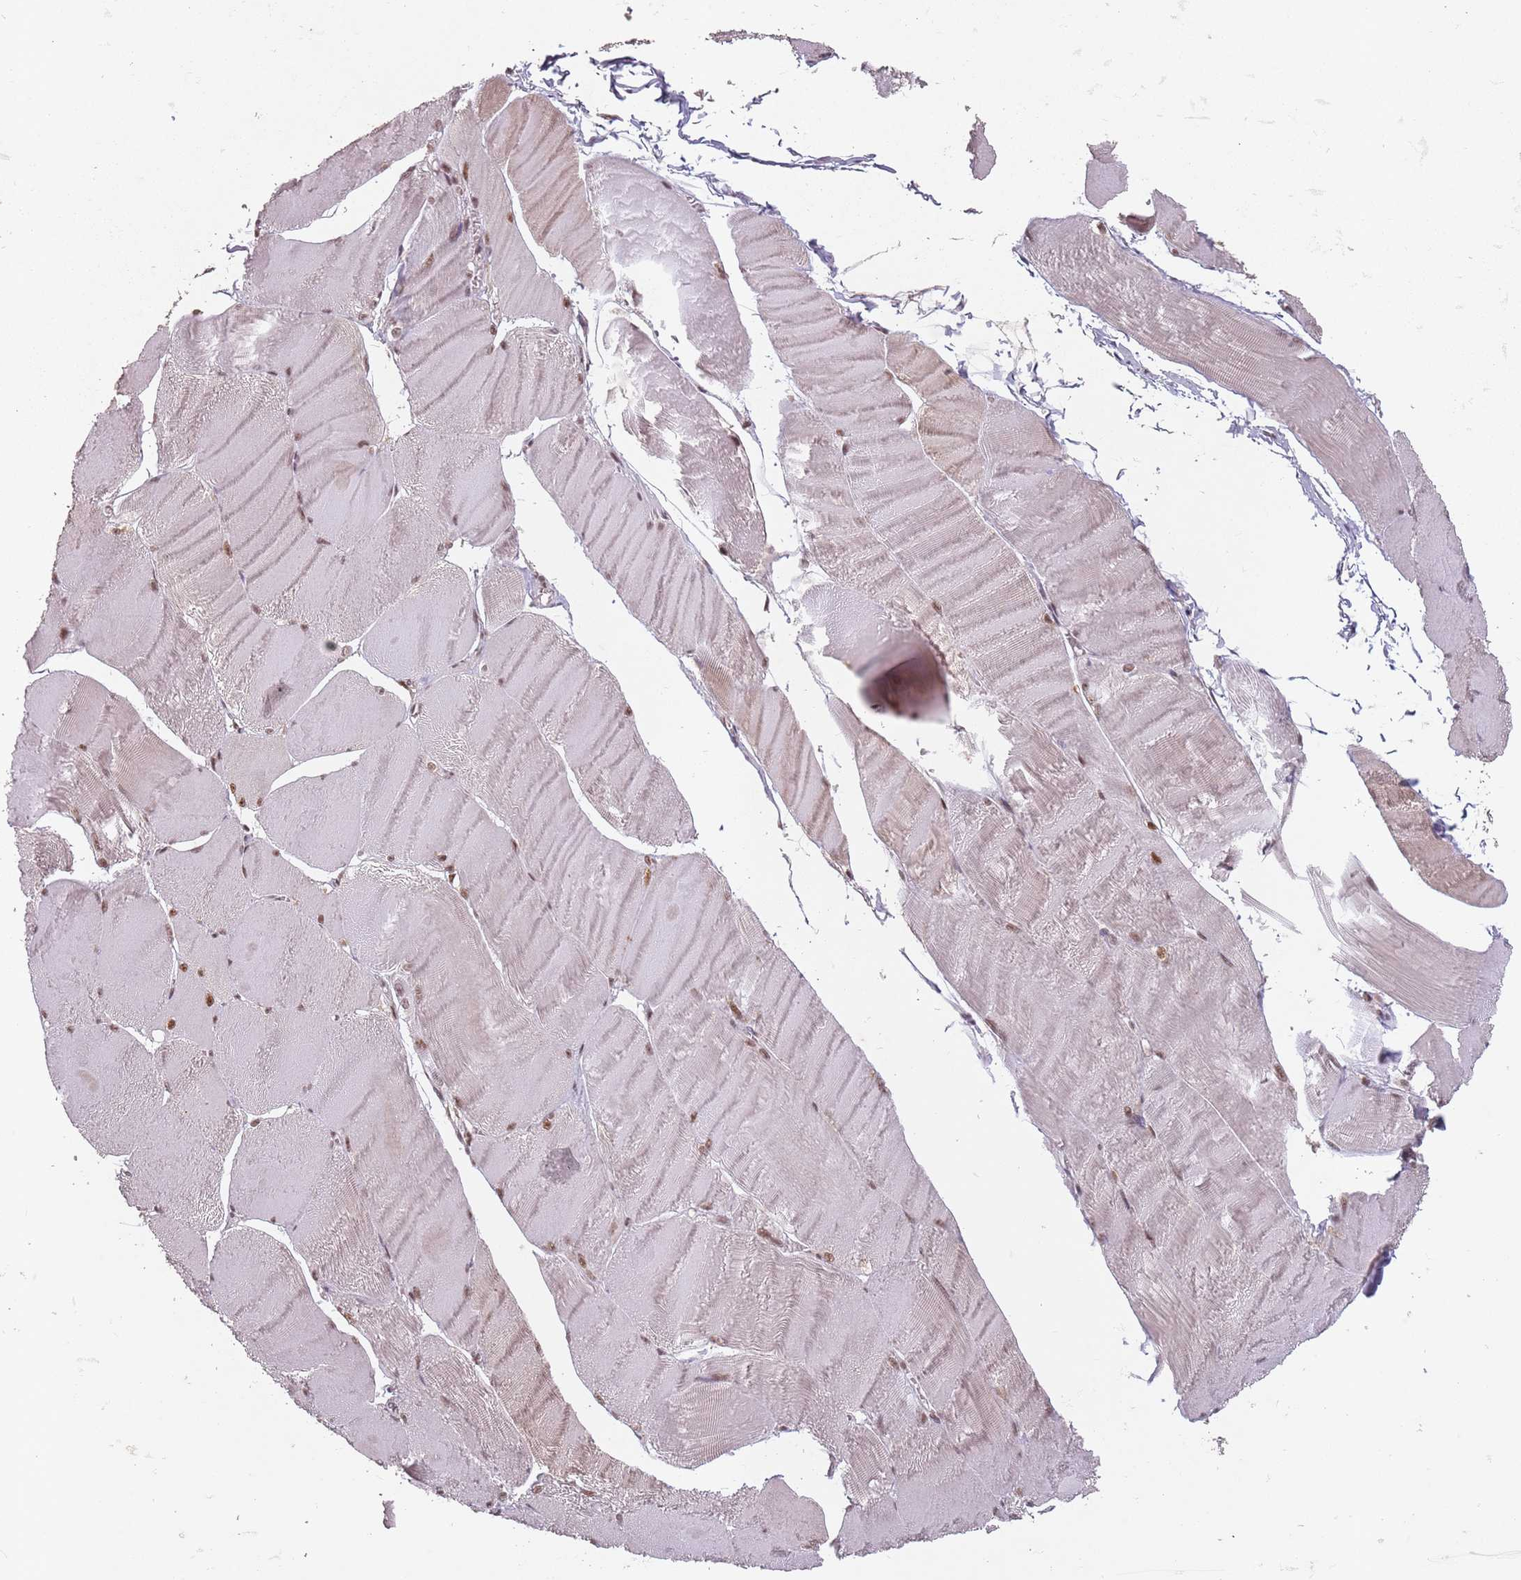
{"staining": {"intensity": "moderate", "quantity": ">75%", "location": "cytoplasmic/membranous,nuclear"}, "tissue": "skeletal muscle", "cell_type": "Myocytes", "image_type": "normal", "snomed": [{"axis": "morphology", "description": "Normal tissue, NOS"}, {"axis": "morphology", "description": "Basal cell carcinoma"}, {"axis": "topography", "description": "Skeletal muscle"}], "caption": "IHC micrograph of benign skeletal muscle: skeletal muscle stained using immunohistochemistry reveals medium levels of moderate protein expression localized specifically in the cytoplasmic/membranous,nuclear of myocytes, appearing as a cytoplasmic/membranous,nuclear brown color.", "gene": "NCBP1", "patient": {"sex": "female", "age": 64}}